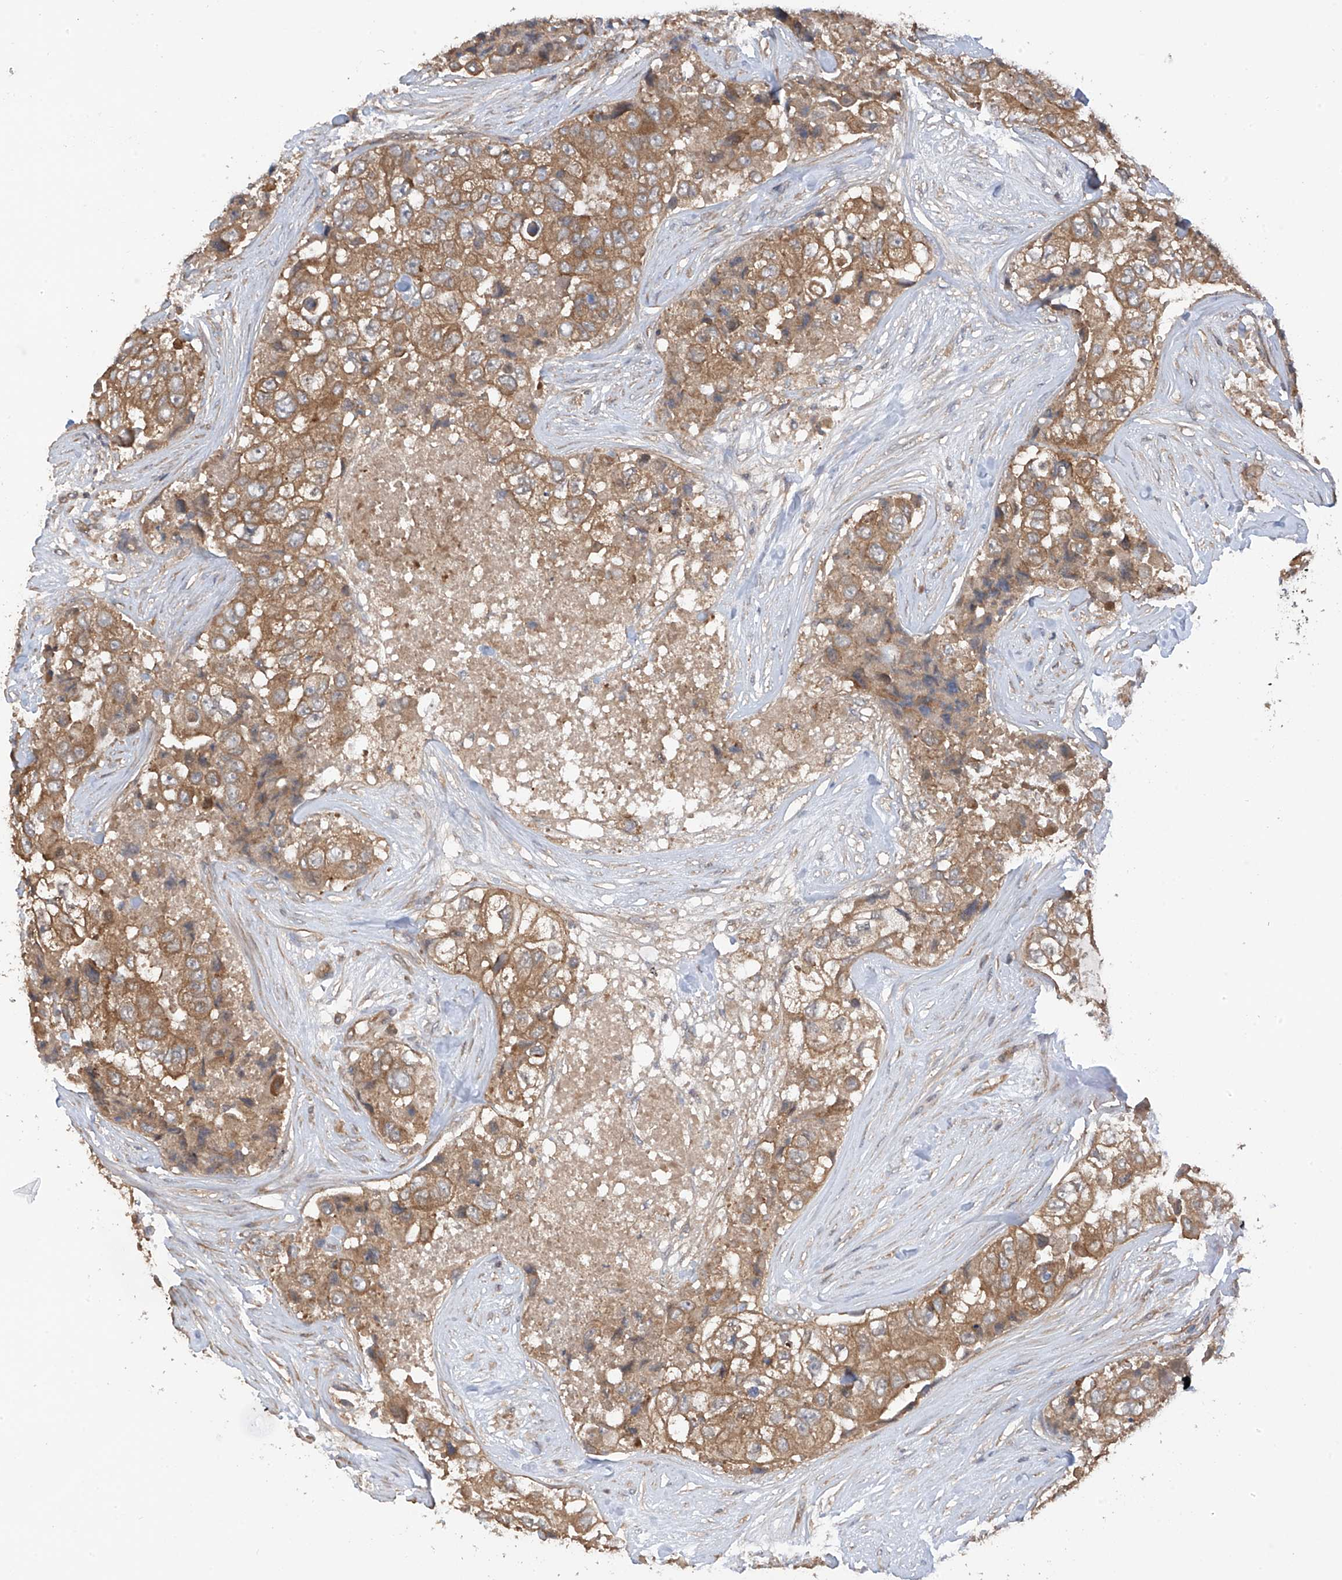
{"staining": {"intensity": "moderate", "quantity": ">75%", "location": "cytoplasmic/membranous"}, "tissue": "breast cancer", "cell_type": "Tumor cells", "image_type": "cancer", "snomed": [{"axis": "morphology", "description": "Duct carcinoma"}, {"axis": "topography", "description": "Breast"}], "caption": "This histopathology image displays IHC staining of breast intraductal carcinoma, with medium moderate cytoplasmic/membranous expression in about >75% of tumor cells.", "gene": "RPAIN", "patient": {"sex": "female", "age": 62}}